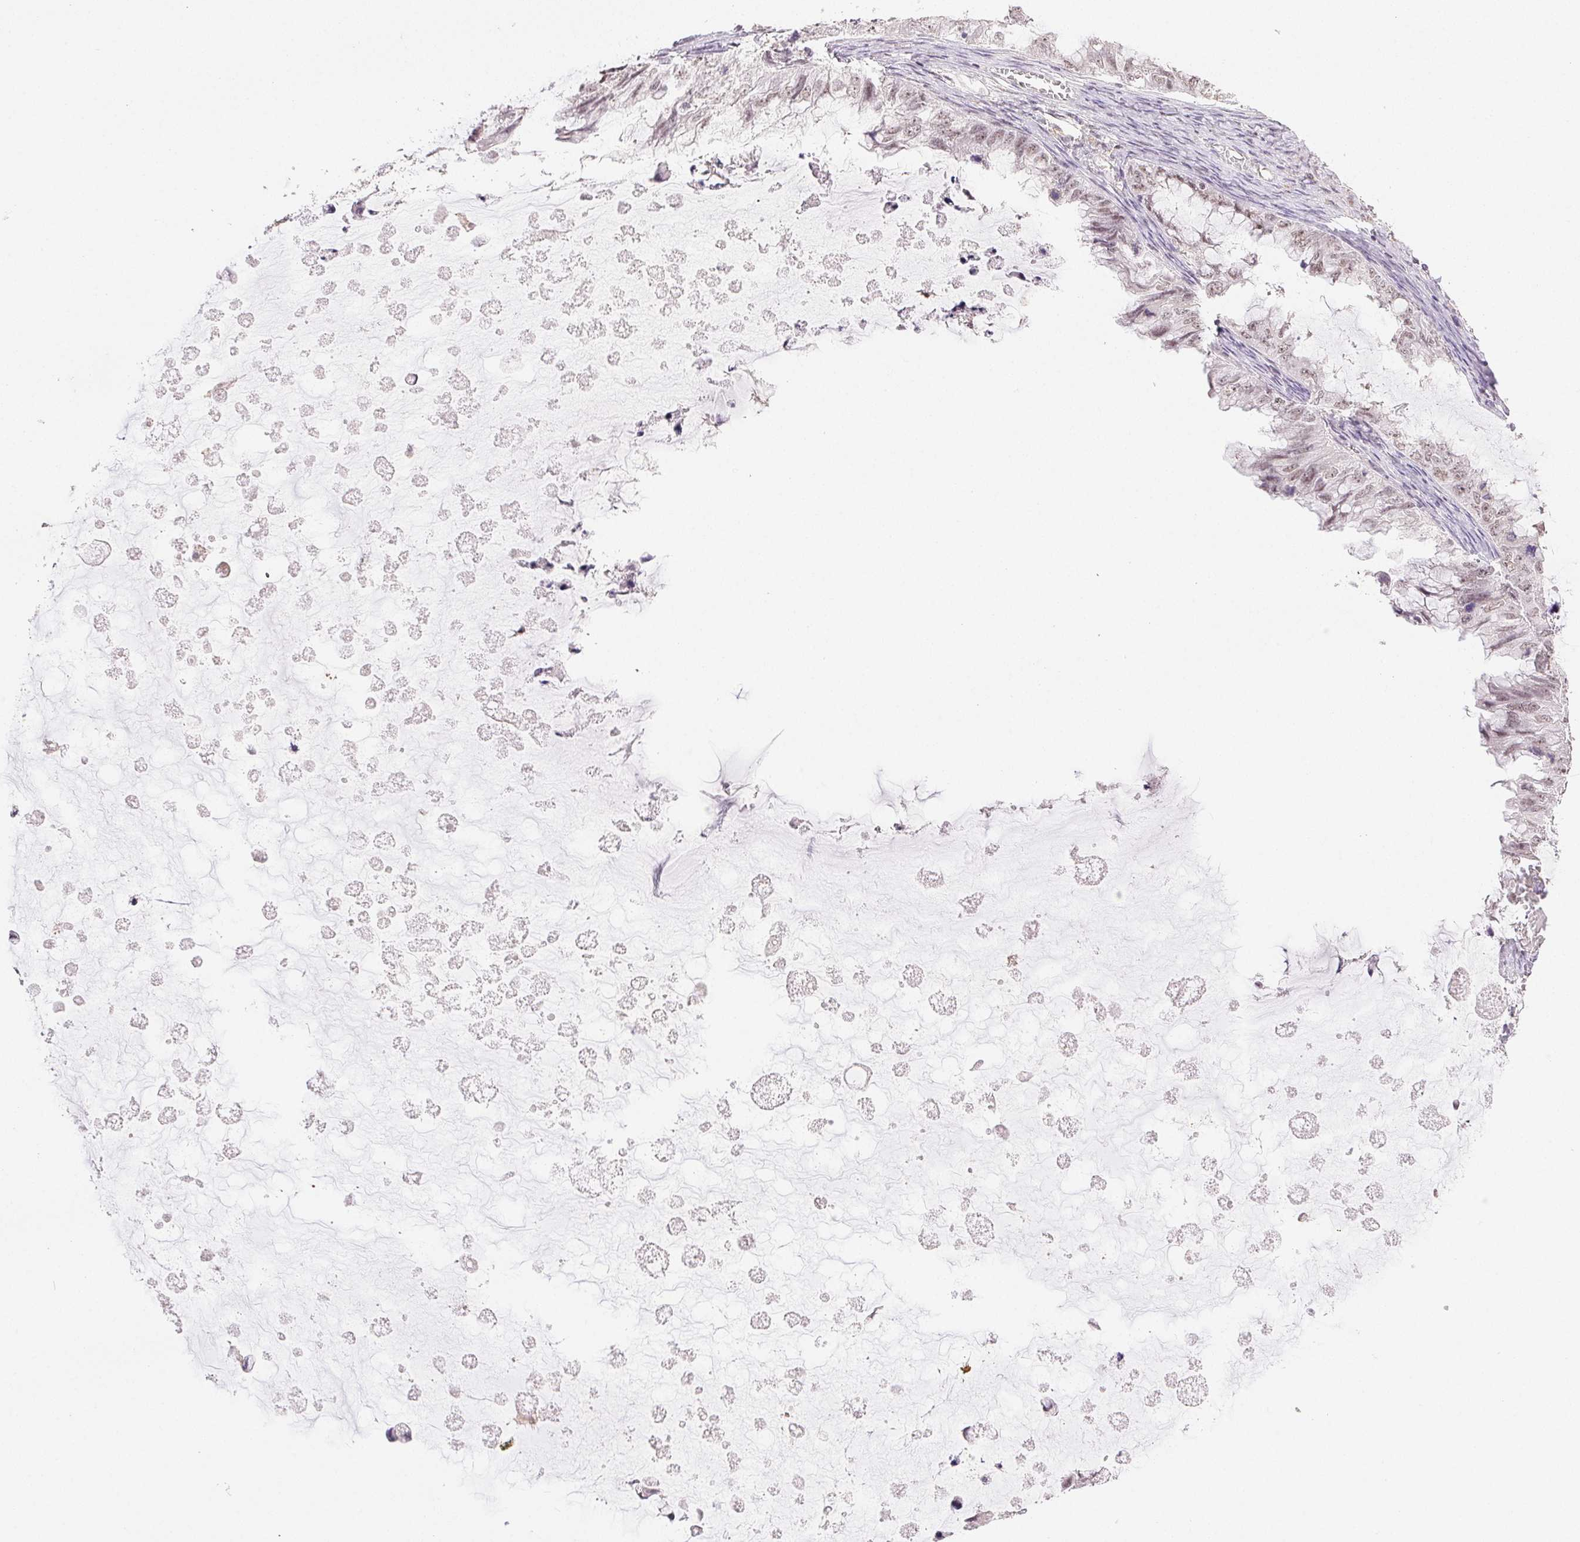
{"staining": {"intensity": "weak", "quantity": "25%-75%", "location": "nuclear"}, "tissue": "ovarian cancer", "cell_type": "Tumor cells", "image_type": "cancer", "snomed": [{"axis": "morphology", "description": "Cystadenocarcinoma, mucinous, NOS"}, {"axis": "topography", "description": "Ovary"}], "caption": "Human ovarian mucinous cystadenocarcinoma stained with a protein marker shows weak staining in tumor cells.", "gene": "PRPF18", "patient": {"sex": "female", "age": 72}}